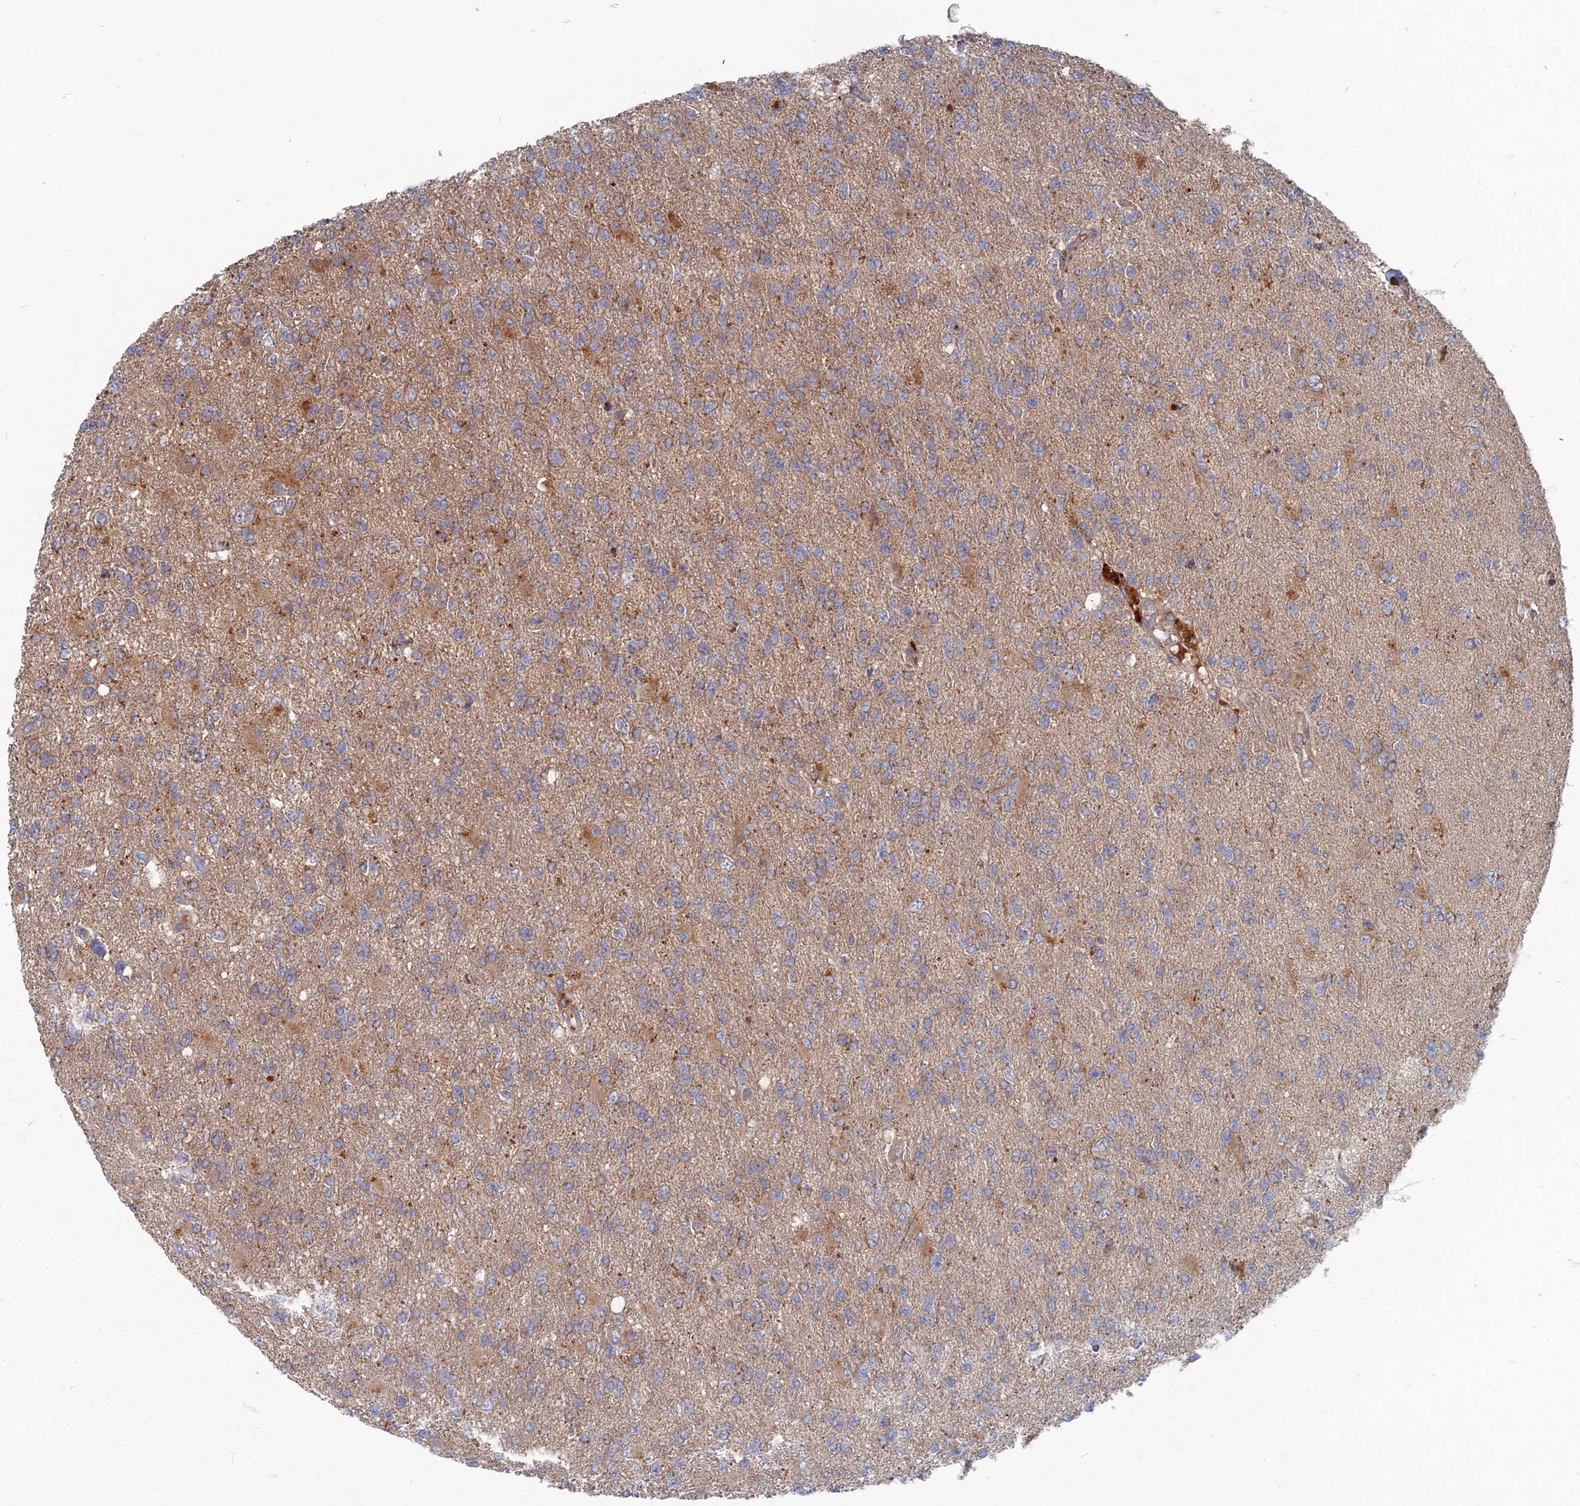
{"staining": {"intensity": "negative", "quantity": "none", "location": "none"}, "tissue": "glioma", "cell_type": "Tumor cells", "image_type": "cancer", "snomed": [{"axis": "morphology", "description": "Glioma, malignant, High grade"}, {"axis": "topography", "description": "Brain"}], "caption": "The immunohistochemistry image has no significant expression in tumor cells of malignant high-grade glioma tissue.", "gene": "PPCDC", "patient": {"sex": "male", "age": 56}}